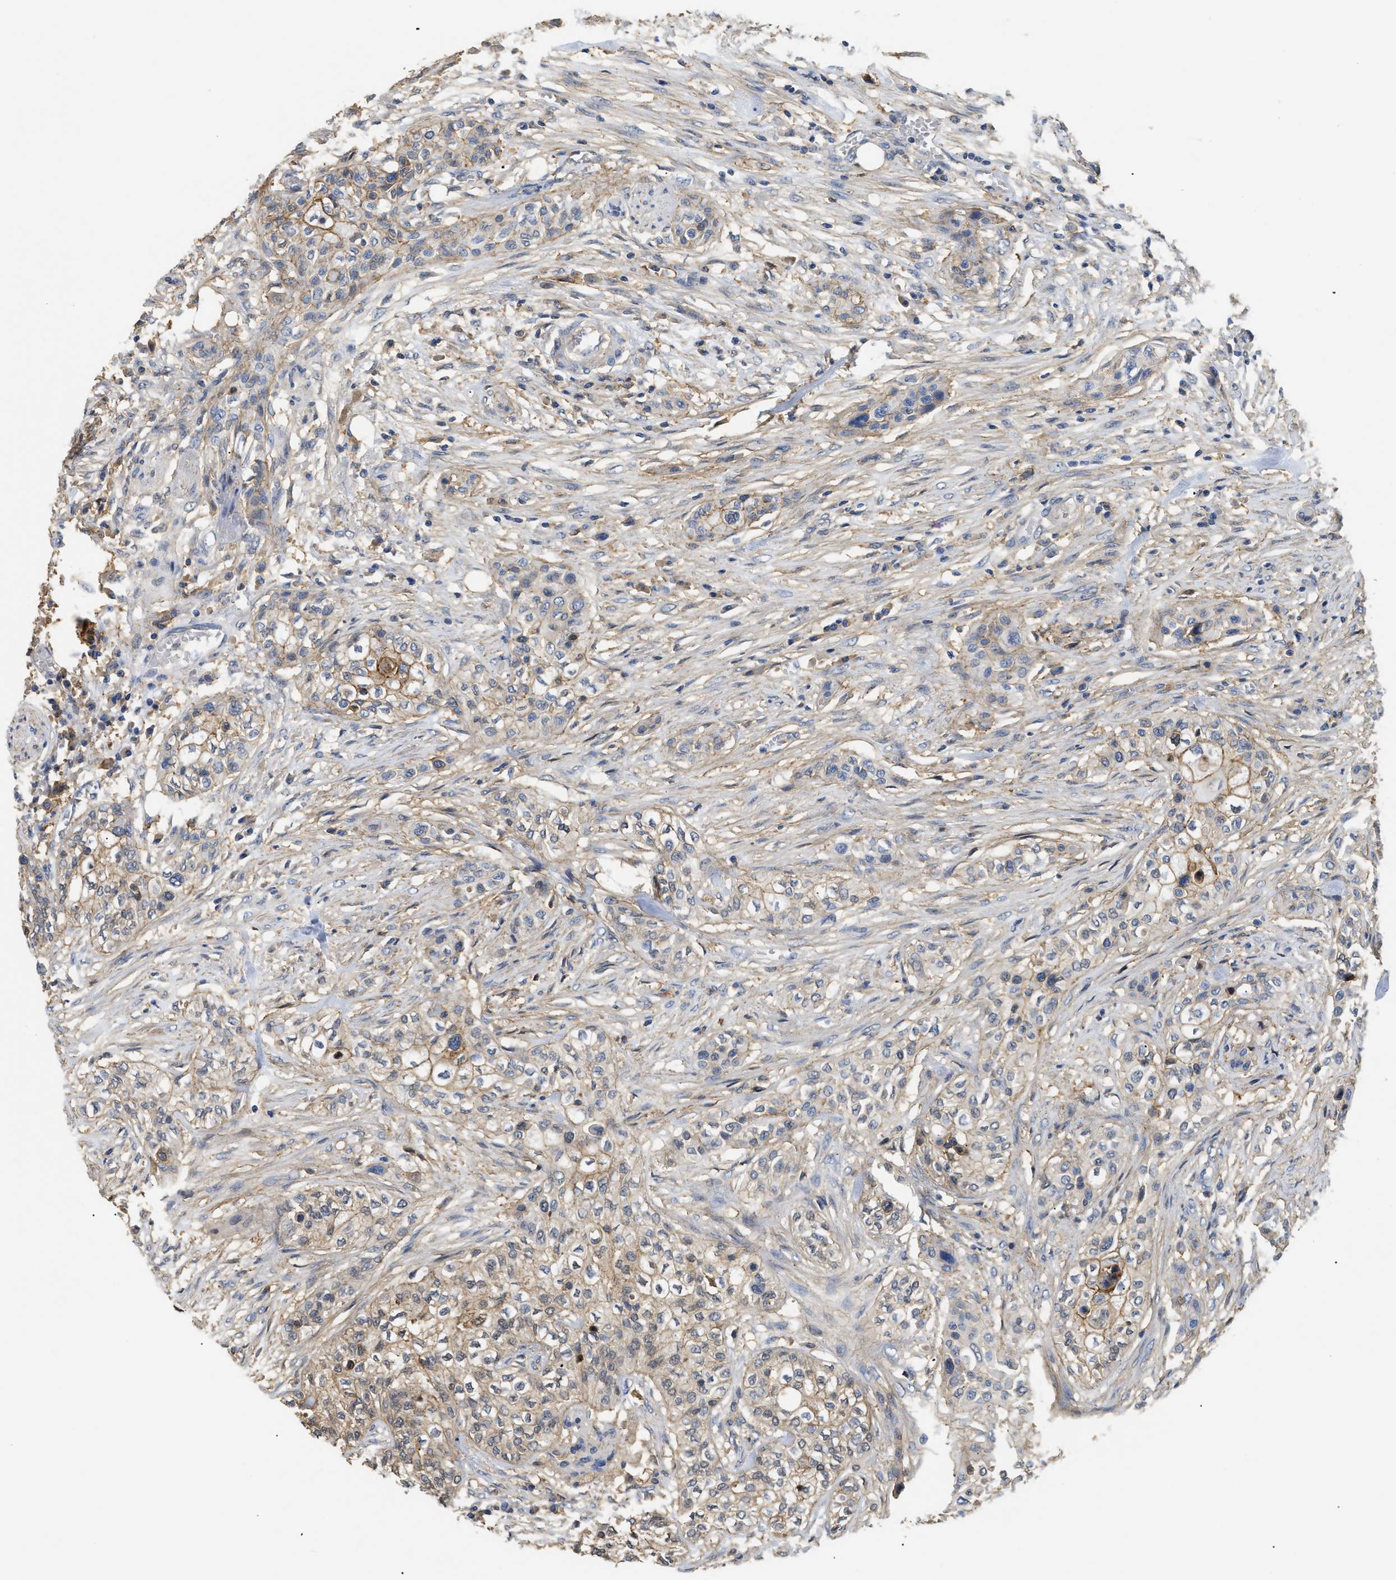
{"staining": {"intensity": "moderate", "quantity": "<25%", "location": "cytoplasmic/membranous"}, "tissue": "urothelial cancer", "cell_type": "Tumor cells", "image_type": "cancer", "snomed": [{"axis": "morphology", "description": "Urothelial carcinoma, High grade"}, {"axis": "topography", "description": "Urinary bladder"}], "caption": "Protein analysis of urothelial cancer tissue reveals moderate cytoplasmic/membranous staining in about <25% of tumor cells.", "gene": "ANXA4", "patient": {"sex": "male", "age": 74}}